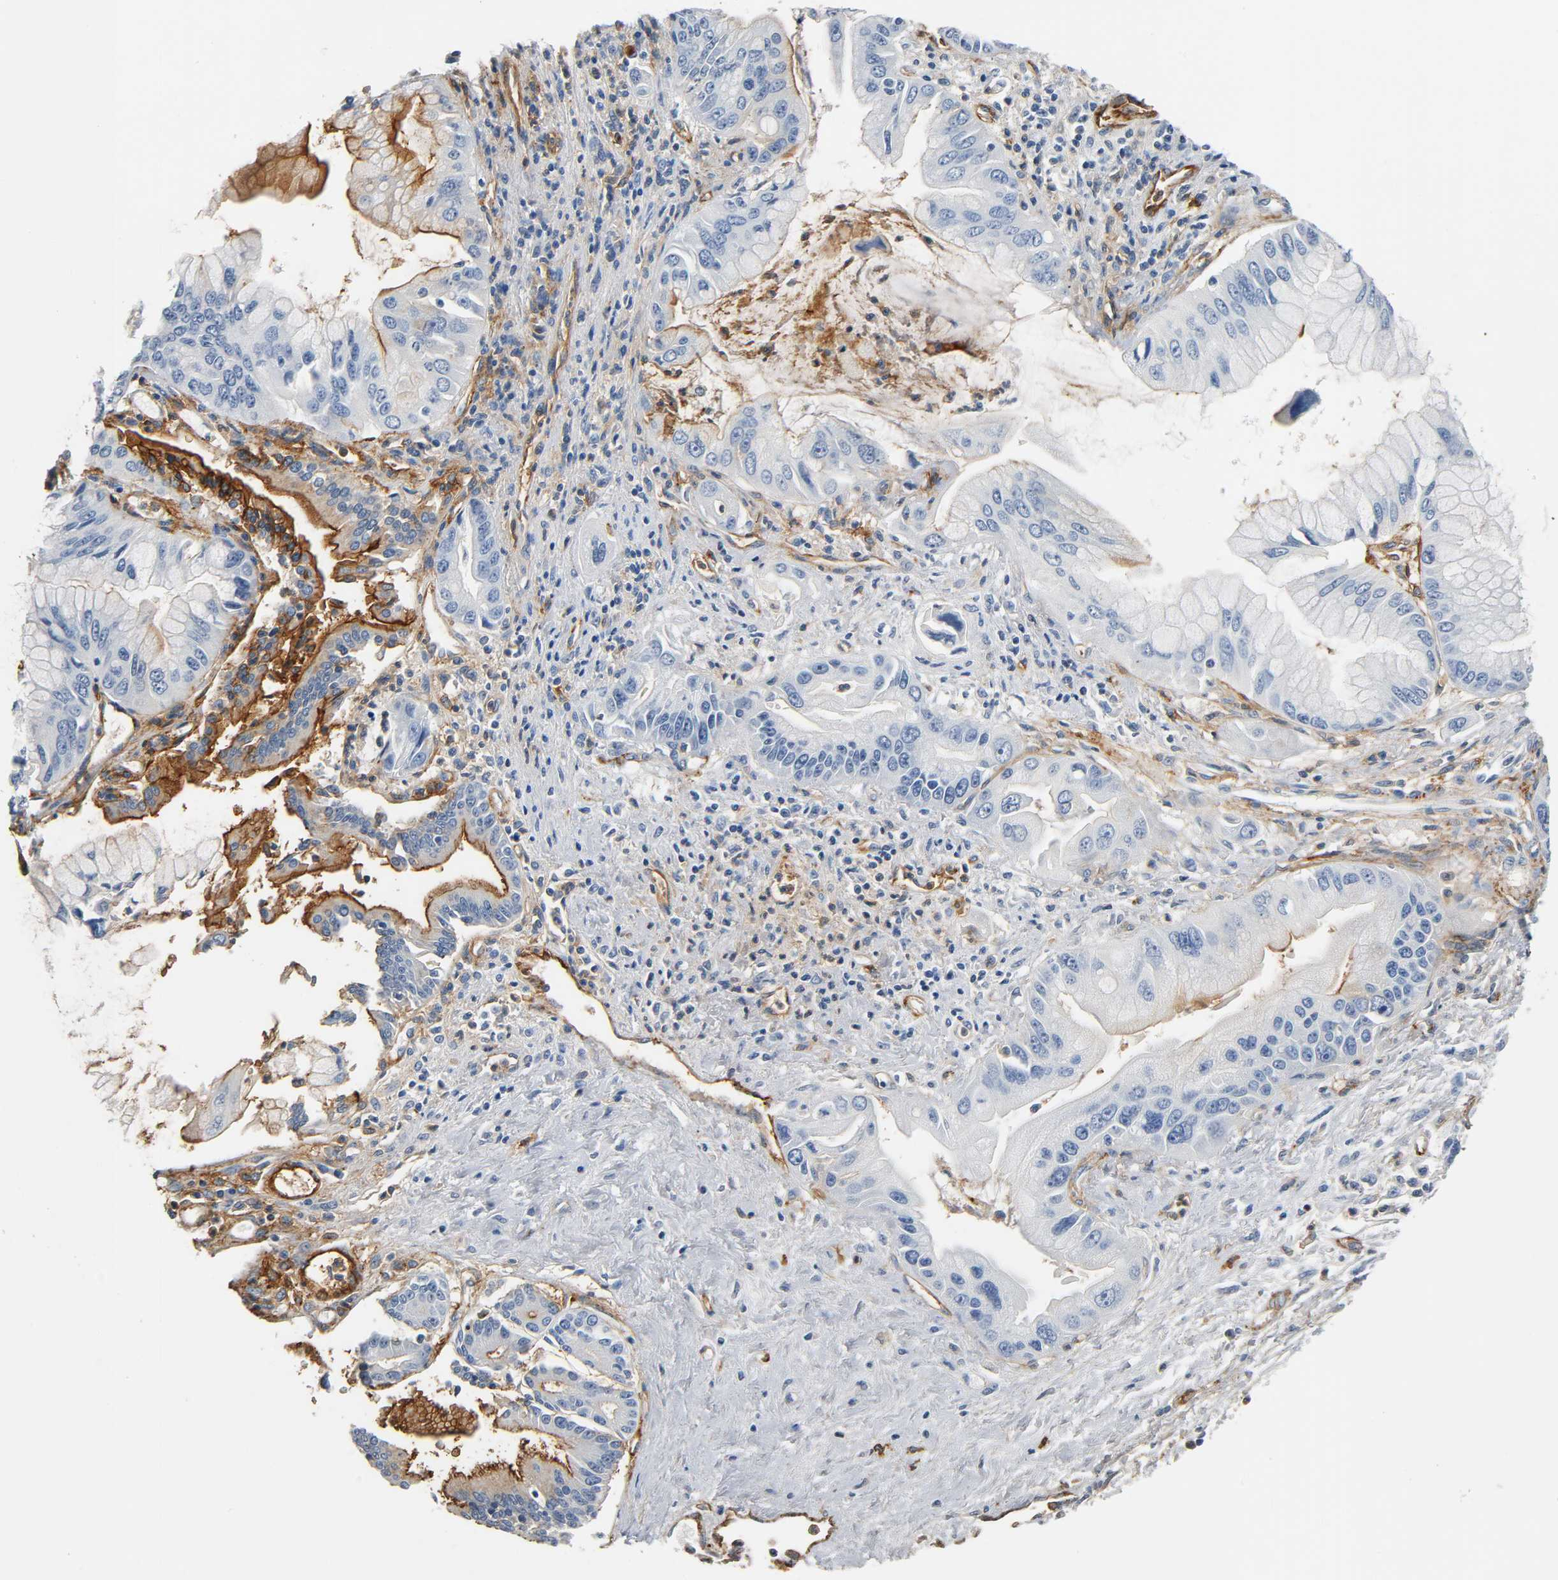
{"staining": {"intensity": "strong", "quantity": "<25%", "location": "cytoplasmic/membranous"}, "tissue": "pancreatic cancer", "cell_type": "Tumor cells", "image_type": "cancer", "snomed": [{"axis": "morphology", "description": "Adenocarcinoma, NOS"}, {"axis": "topography", "description": "Pancreas"}], "caption": "Pancreatic cancer was stained to show a protein in brown. There is medium levels of strong cytoplasmic/membranous staining in about <25% of tumor cells.", "gene": "ANPEP", "patient": {"sex": "male", "age": 59}}